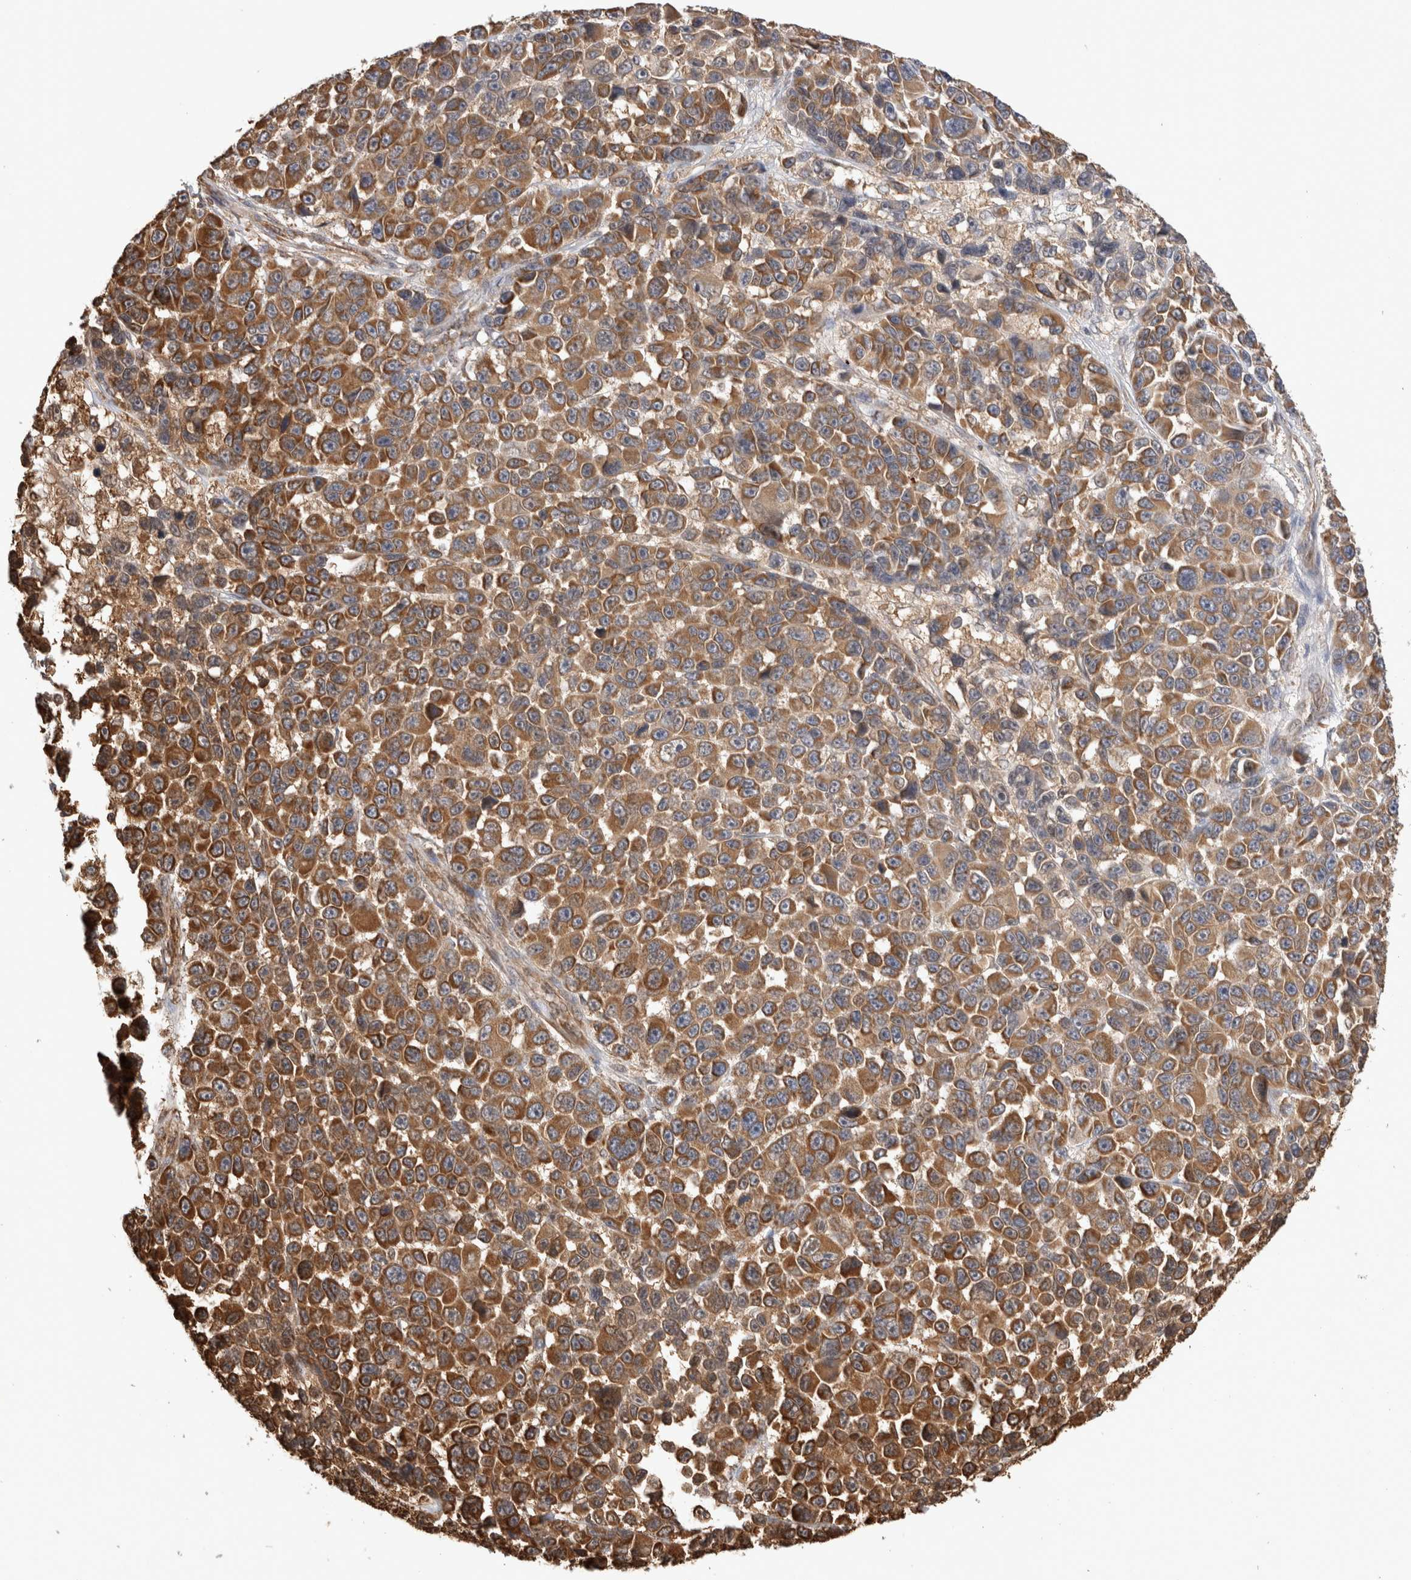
{"staining": {"intensity": "strong", "quantity": ">75%", "location": "cytoplasmic/membranous"}, "tissue": "melanoma", "cell_type": "Tumor cells", "image_type": "cancer", "snomed": [{"axis": "morphology", "description": "Malignant melanoma, NOS"}, {"axis": "topography", "description": "Skin"}], "caption": "Immunohistochemistry (IHC) histopathology image of human melanoma stained for a protein (brown), which shows high levels of strong cytoplasmic/membranous positivity in approximately >75% of tumor cells.", "gene": "IMMP2L", "patient": {"sex": "male", "age": 53}}